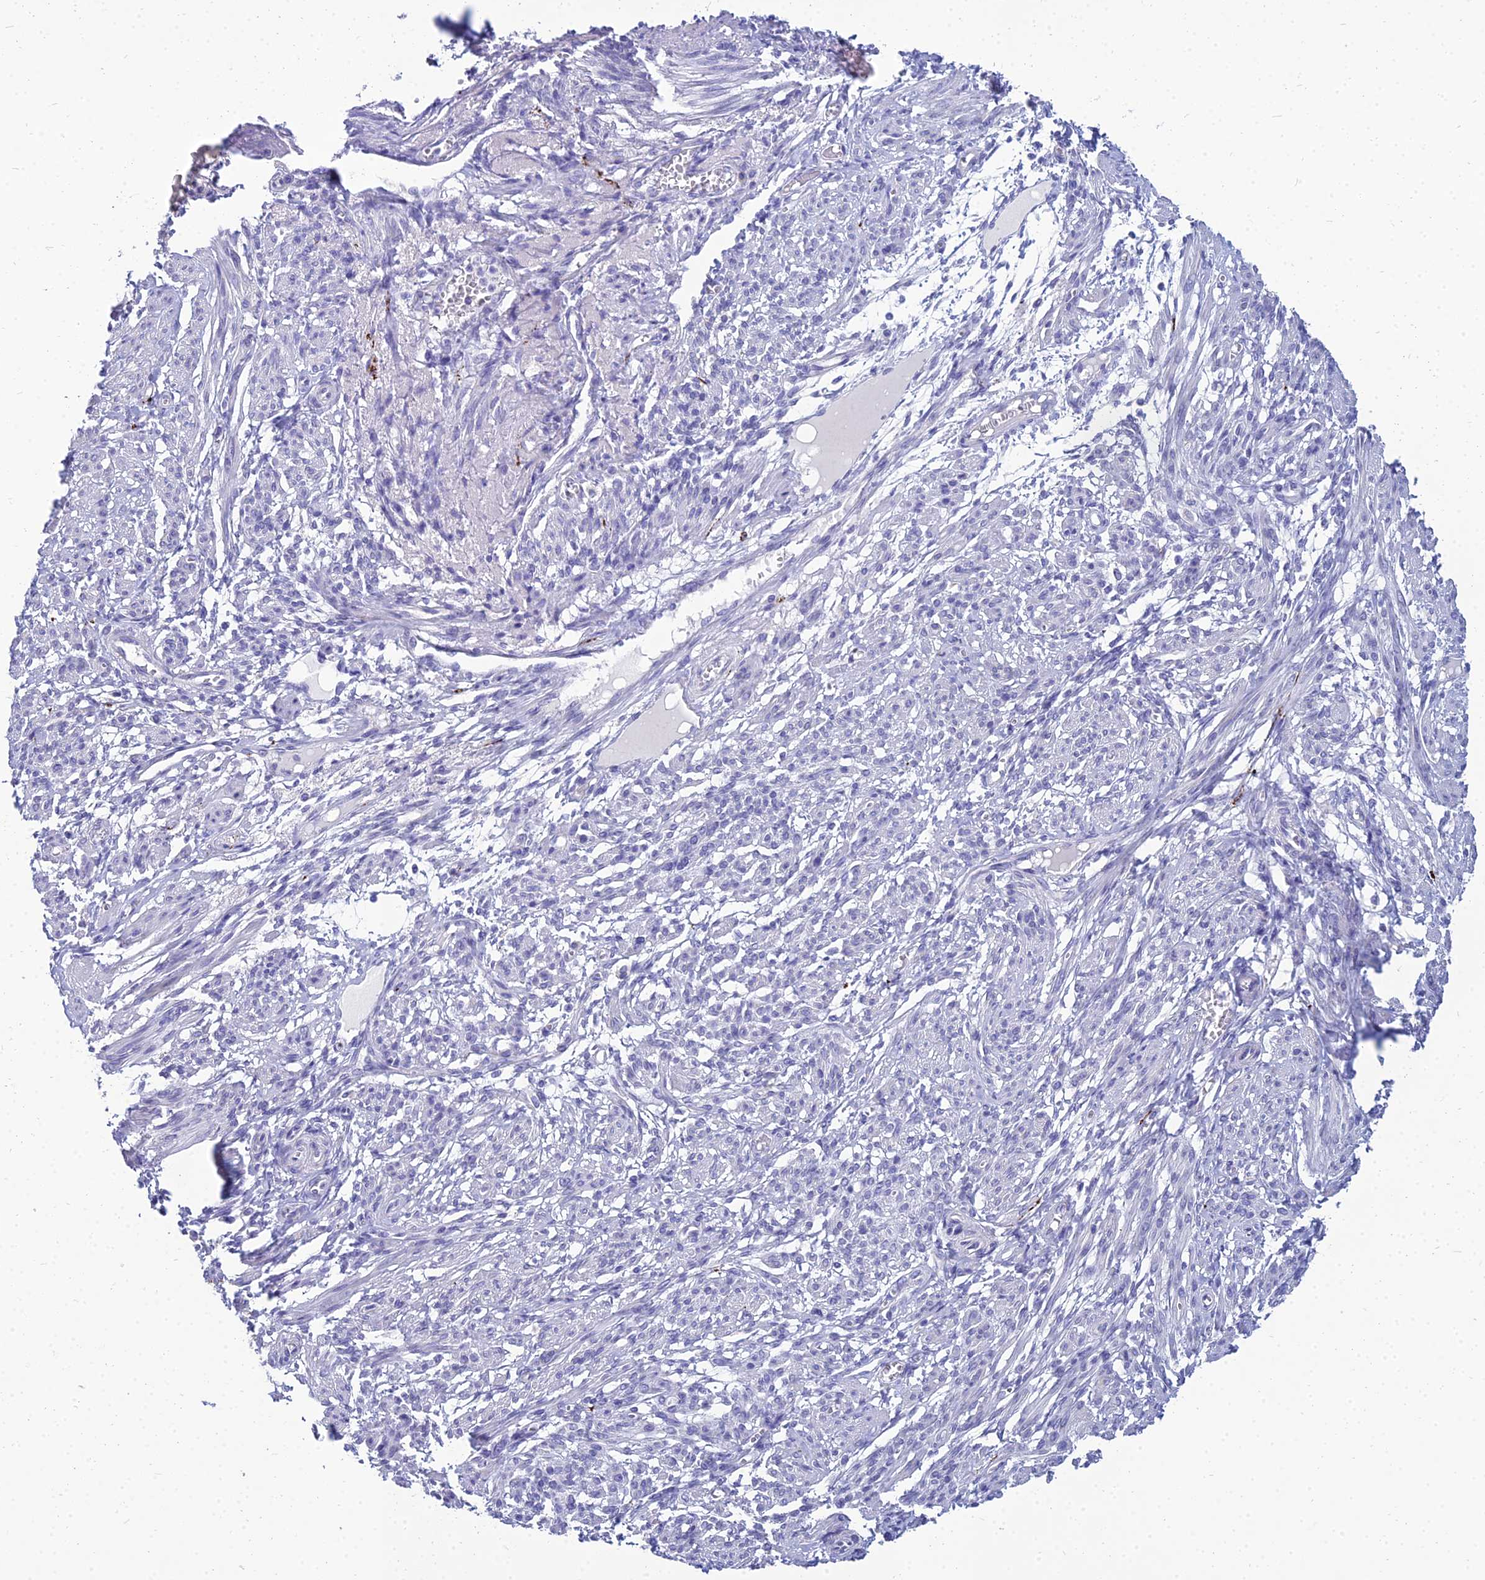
{"staining": {"intensity": "negative", "quantity": "none", "location": "none"}, "tissue": "smooth muscle", "cell_type": "Smooth muscle cells", "image_type": "normal", "snomed": [{"axis": "morphology", "description": "Normal tissue, NOS"}, {"axis": "topography", "description": "Smooth muscle"}], "caption": "DAB immunohistochemical staining of unremarkable human smooth muscle reveals no significant staining in smooth muscle cells. (DAB (3,3'-diaminobenzidine) IHC visualized using brightfield microscopy, high magnification).", "gene": "NPY", "patient": {"sex": "female", "age": 39}}